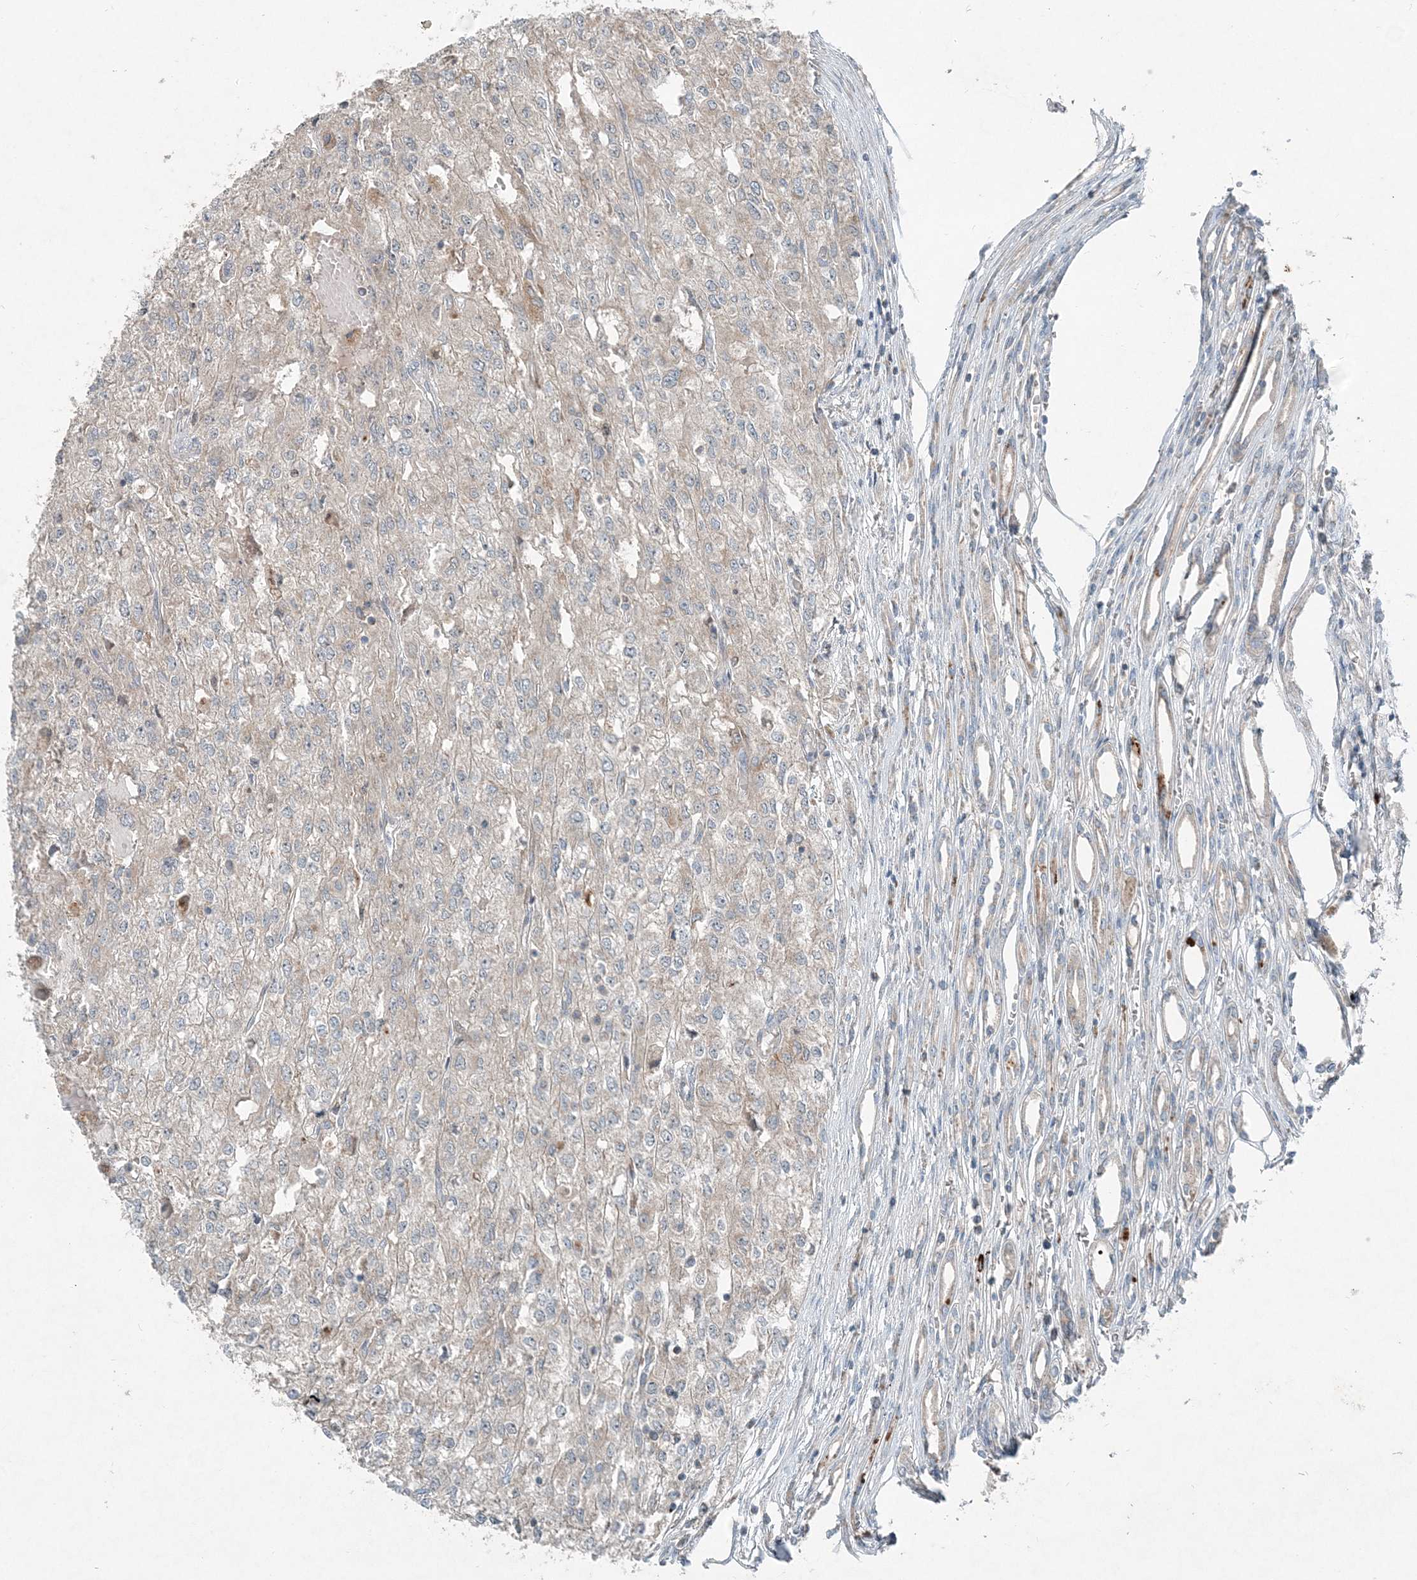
{"staining": {"intensity": "negative", "quantity": "none", "location": "none"}, "tissue": "renal cancer", "cell_type": "Tumor cells", "image_type": "cancer", "snomed": [{"axis": "morphology", "description": "Adenocarcinoma, NOS"}, {"axis": "topography", "description": "Kidney"}], "caption": "Tumor cells show no significant staining in renal adenocarcinoma.", "gene": "INTU", "patient": {"sex": "female", "age": 54}}